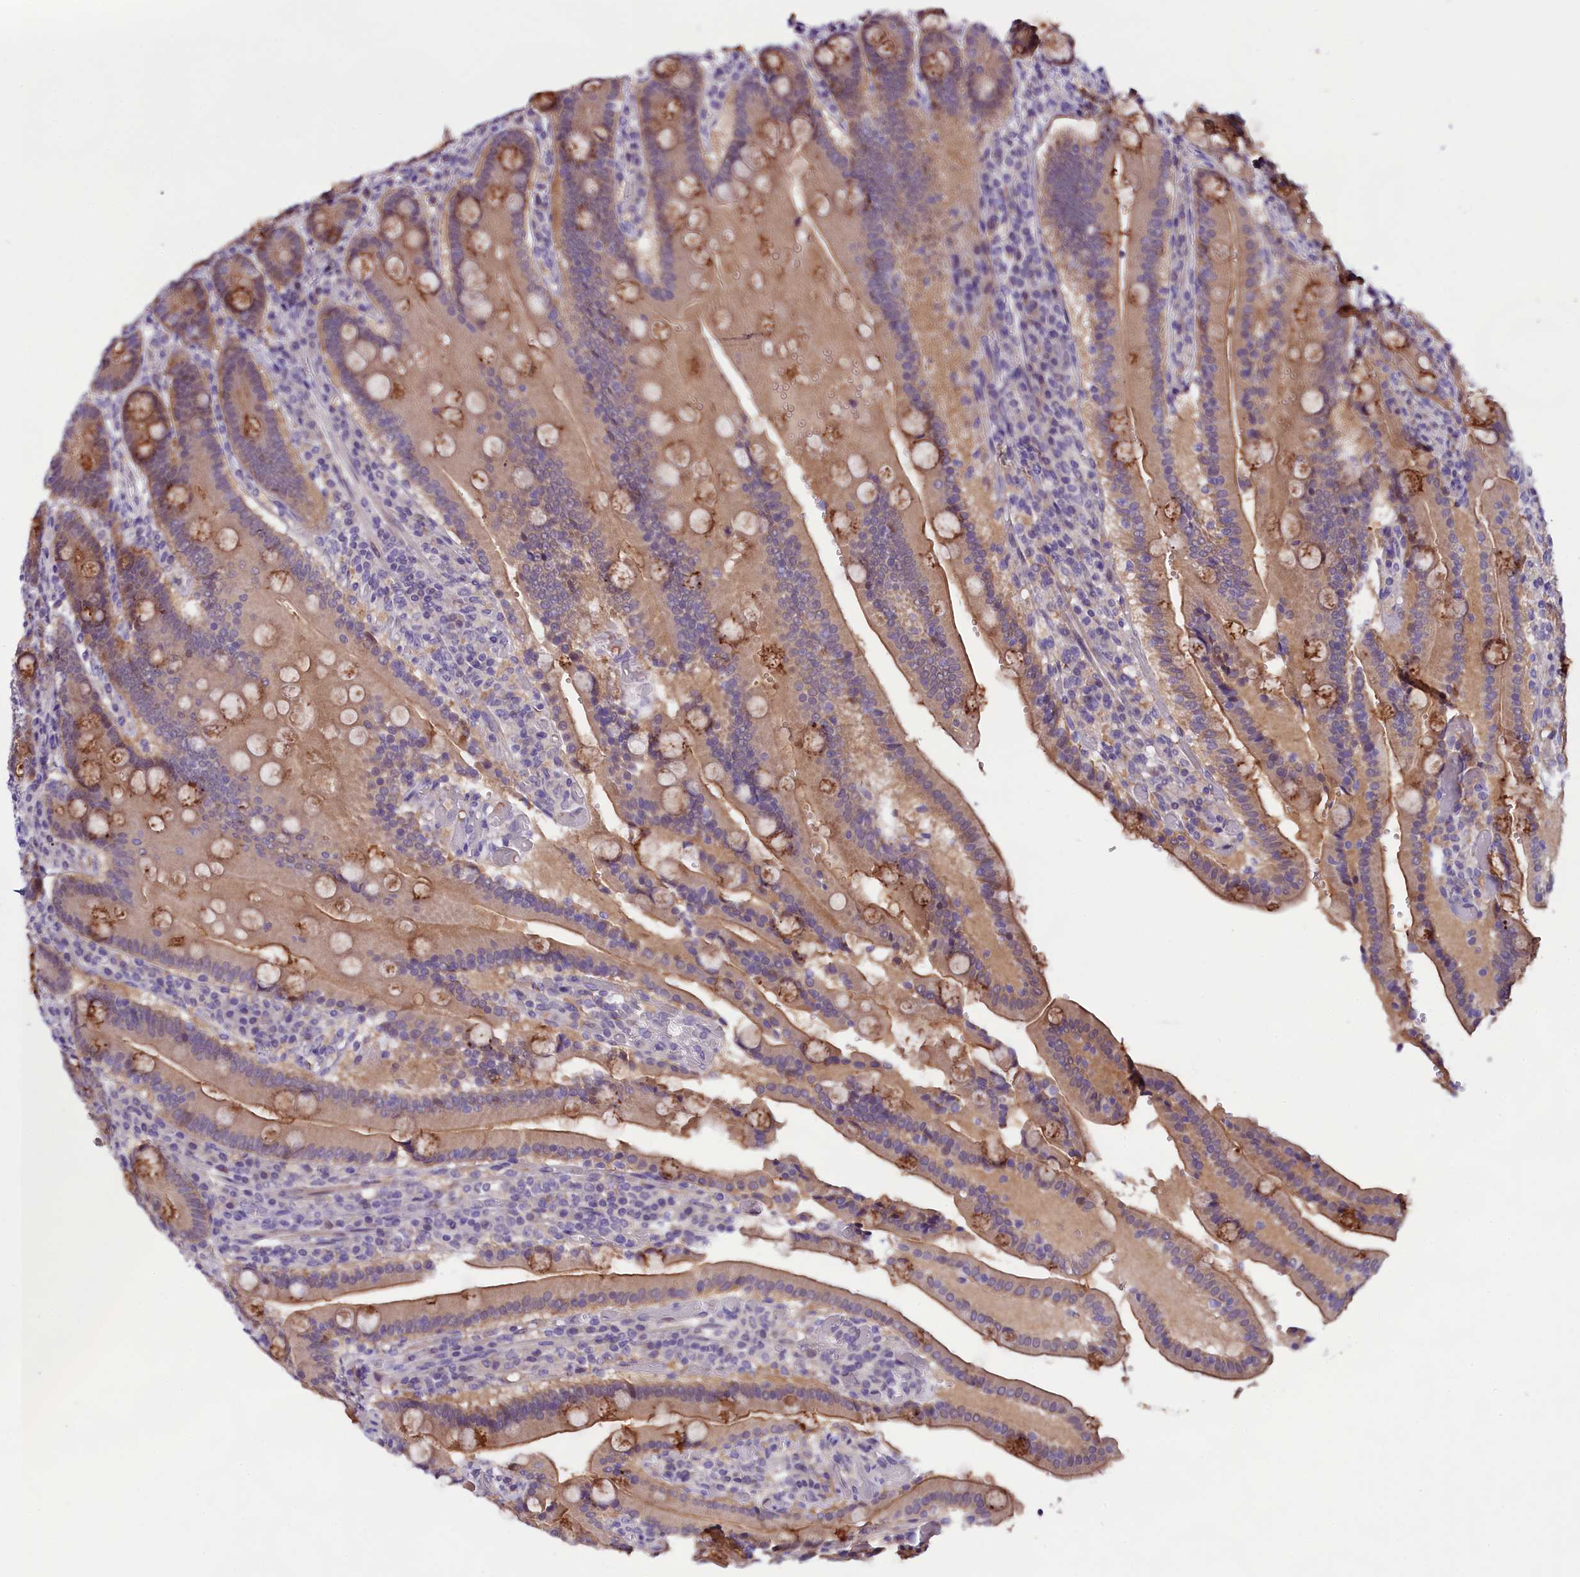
{"staining": {"intensity": "moderate", "quantity": ">75%", "location": "cytoplasmic/membranous"}, "tissue": "duodenum", "cell_type": "Glandular cells", "image_type": "normal", "snomed": [{"axis": "morphology", "description": "Normal tissue, NOS"}, {"axis": "topography", "description": "Duodenum"}], "caption": "A high-resolution photomicrograph shows immunohistochemistry staining of benign duodenum, which shows moderate cytoplasmic/membranous expression in approximately >75% of glandular cells.", "gene": "C9orf40", "patient": {"sex": "female", "age": 62}}